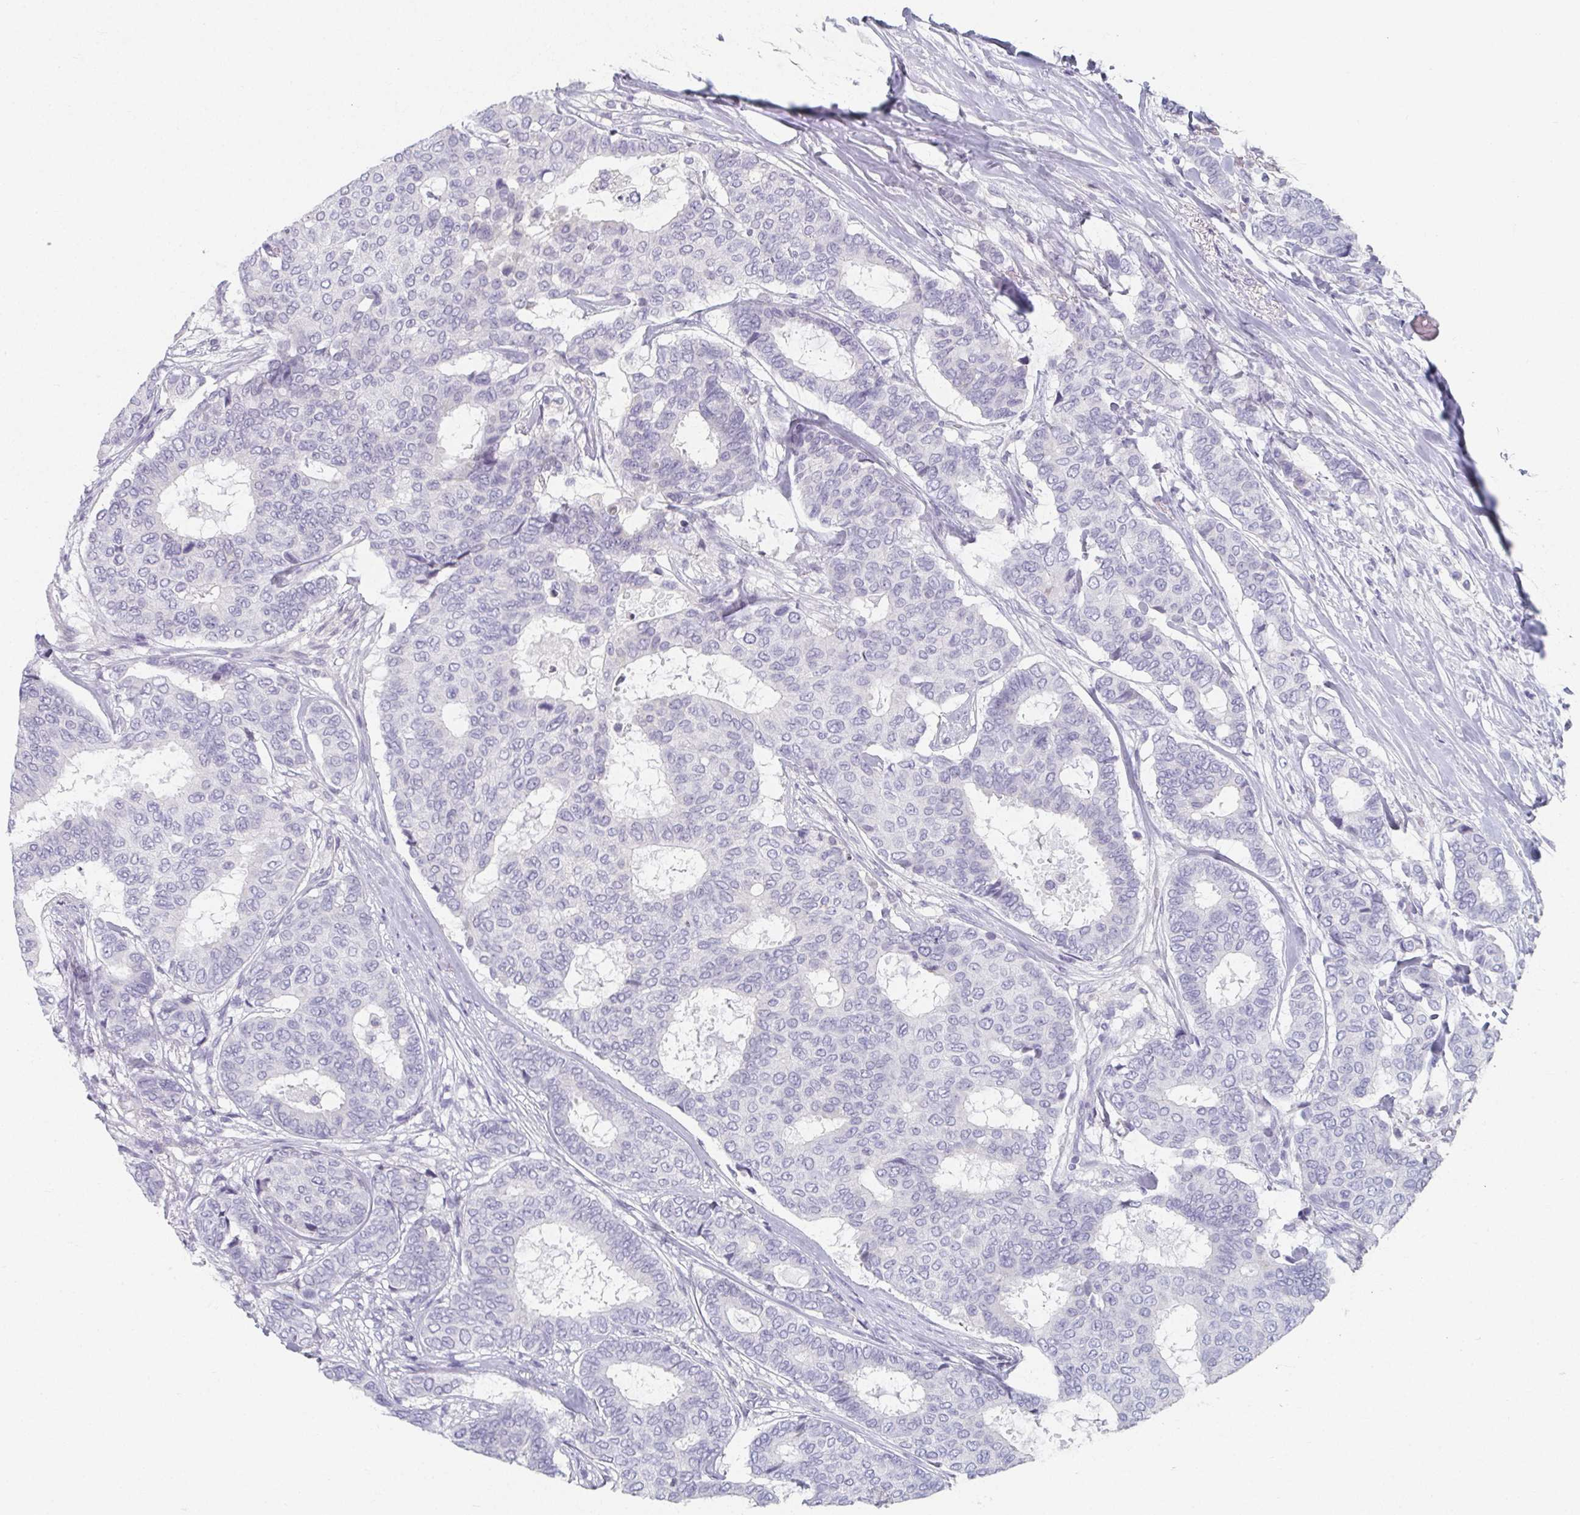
{"staining": {"intensity": "negative", "quantity": "none", "location": "none"}, "tissue": "breast cancer", "cell_type": "Tumor cells", "image_type": "cancer", "snomed": [{"axis": "morphology", "description": "Duct carcinoma"}, {"axis": "topography", "description": "Breast"}], "caption": "High magnification brightfield microscopy of breast cancer (intraductal carcinoma) stained with DAB (3,3'-diaminobenzidine) (brown) and counterstained with hematoxylin (blue): tumor cells show no significant expression.", "gene": "CAMKV", "patient": {"sex": "female", "age": 75}}